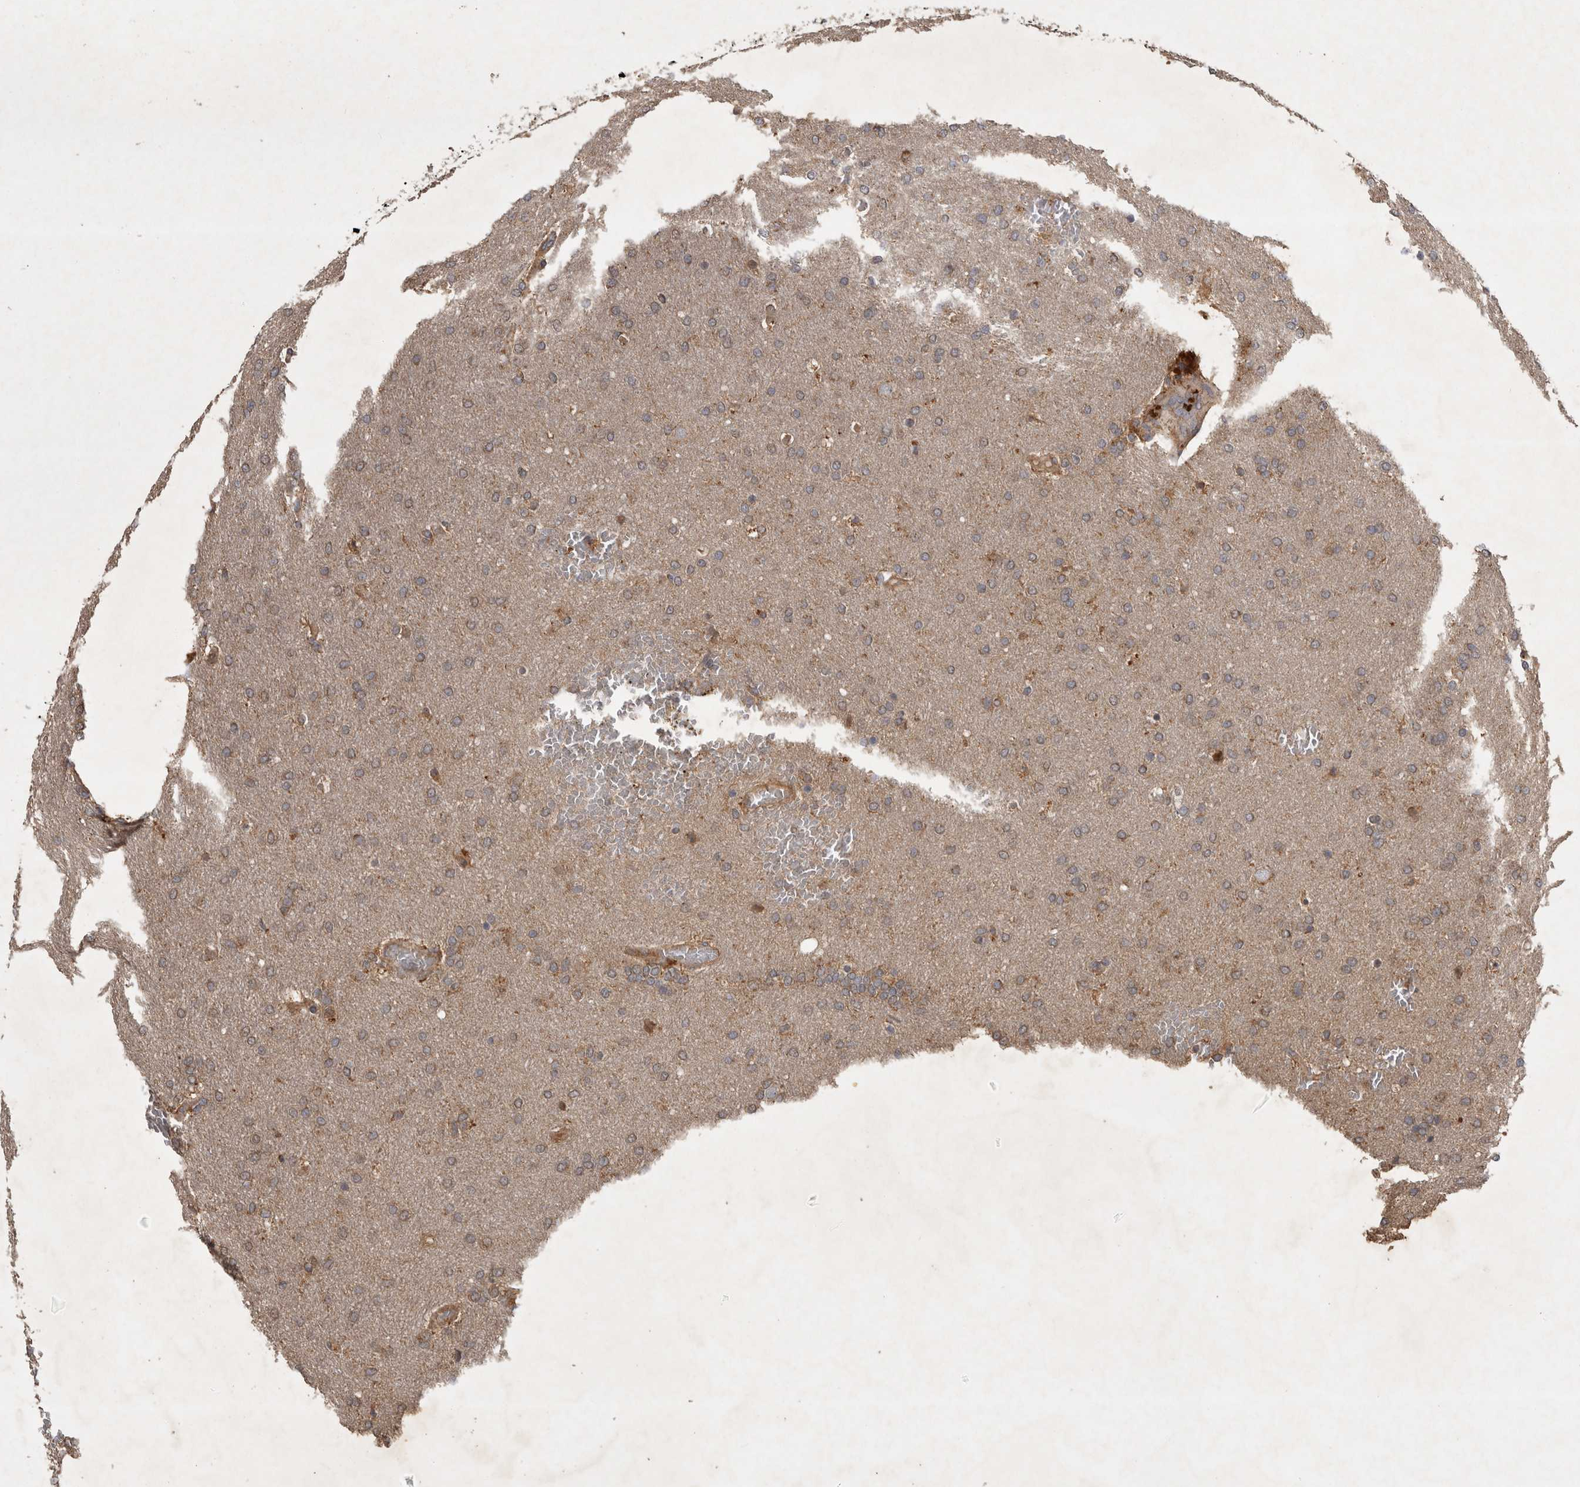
{"staining": {"intensity": "weak", "quantity": "25%-75%", "location": "cytoplasmic/membranous"}, "tissue": "glioma", "cell_type": "Tumor cells", "image_type": "cancer", "snomed": [{"axis": "morphology", "description": "Glioma, malignant, Low grade"}, {"axis": "topography", "description": "Brain"}], "caption": "This histopathology image exhibits immunohistochemistry staining of human malignant glioma (low-grade), with low weak cytoplasmic/membranous positivity in approximately 25%-75% of tumor cells.", "gene": "TRMT61B", "patient": {"sex": "female", "age": 37}}